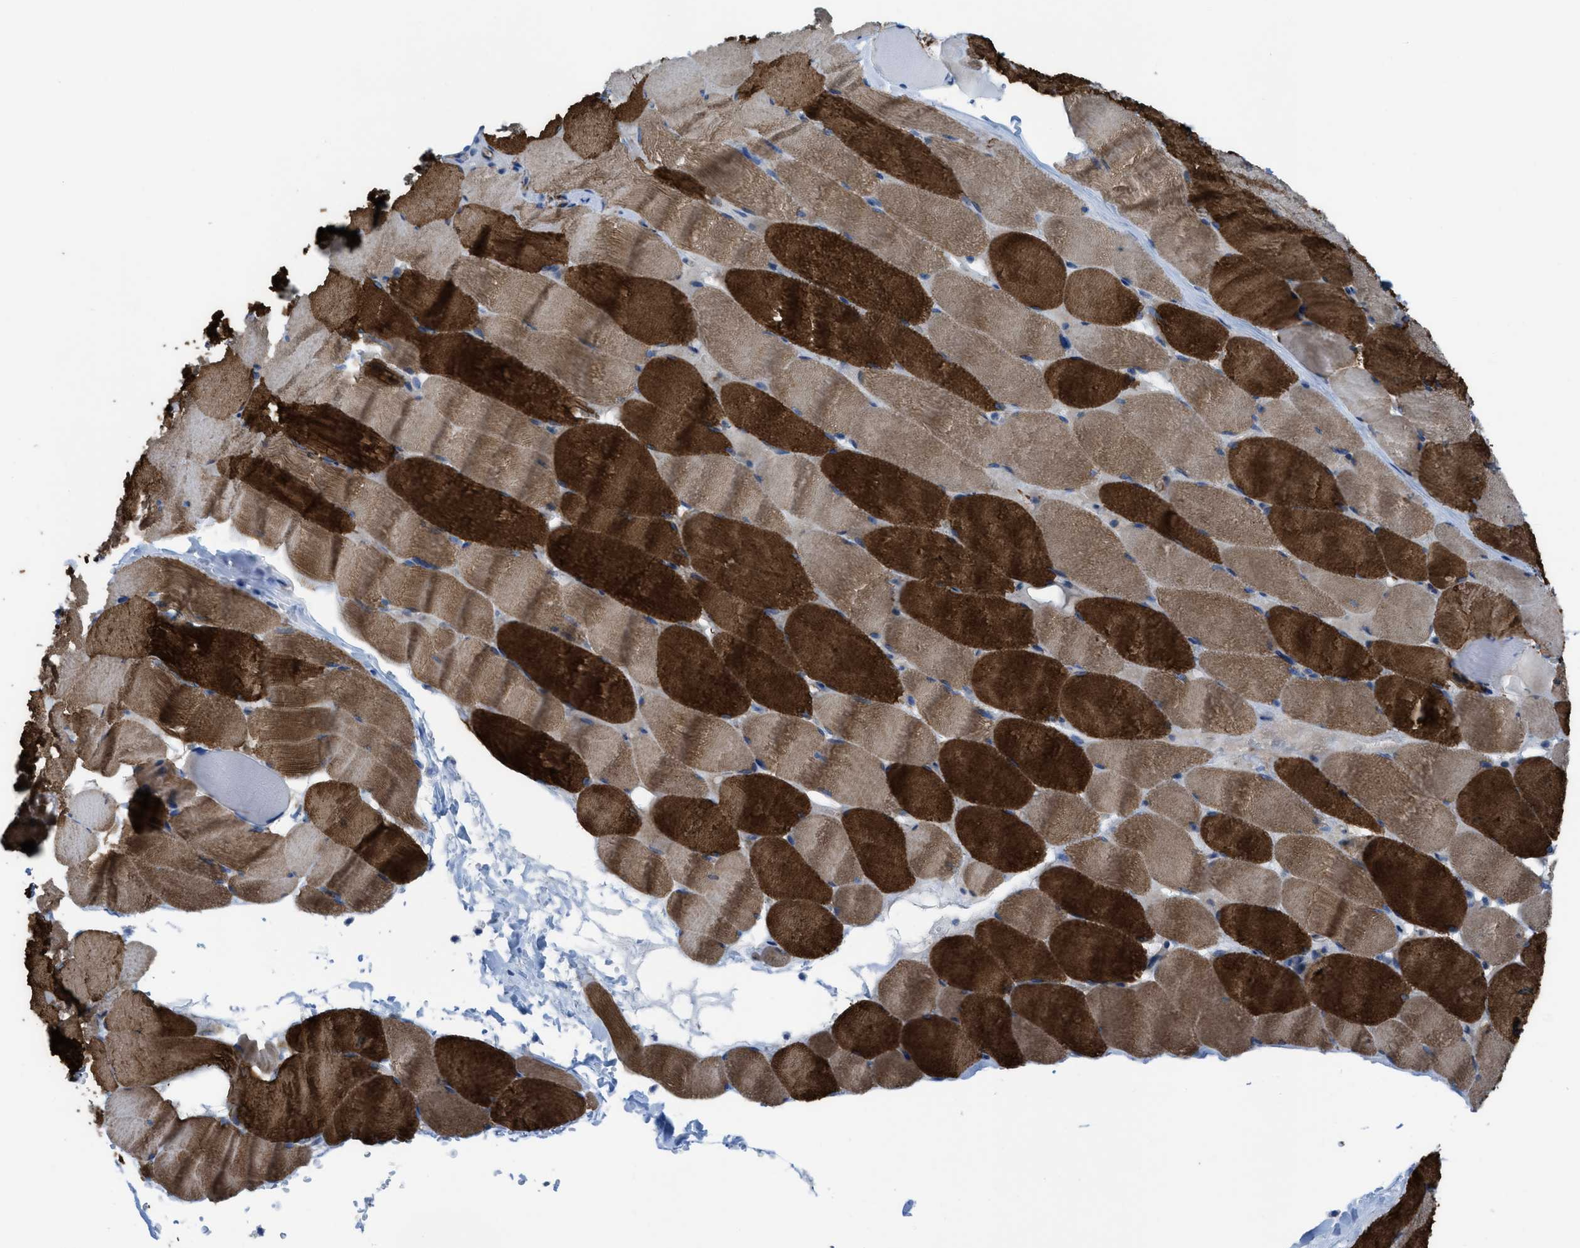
{"staining": {"intensity": "strong", "quantity": ">75%", "location": "cytoplasmic/membranous"}, "tissue": "skeletal muscle", "cell_type": "Myocytes", "image_type": "normal", "snomed": [{"axis": "morphology", "description": "Normal tissue, NOS"}, {"axis": "topography", "description": "Skeletal muscle"}], "caption": "Immunohistochemistry of unremarkable skeletal muscle reveals high levels of strong cytoplasmic/membranous staining in about >75% of myocytes.", "gene": "KCNH7", "patient": {"sex": "male", "age": 62}}